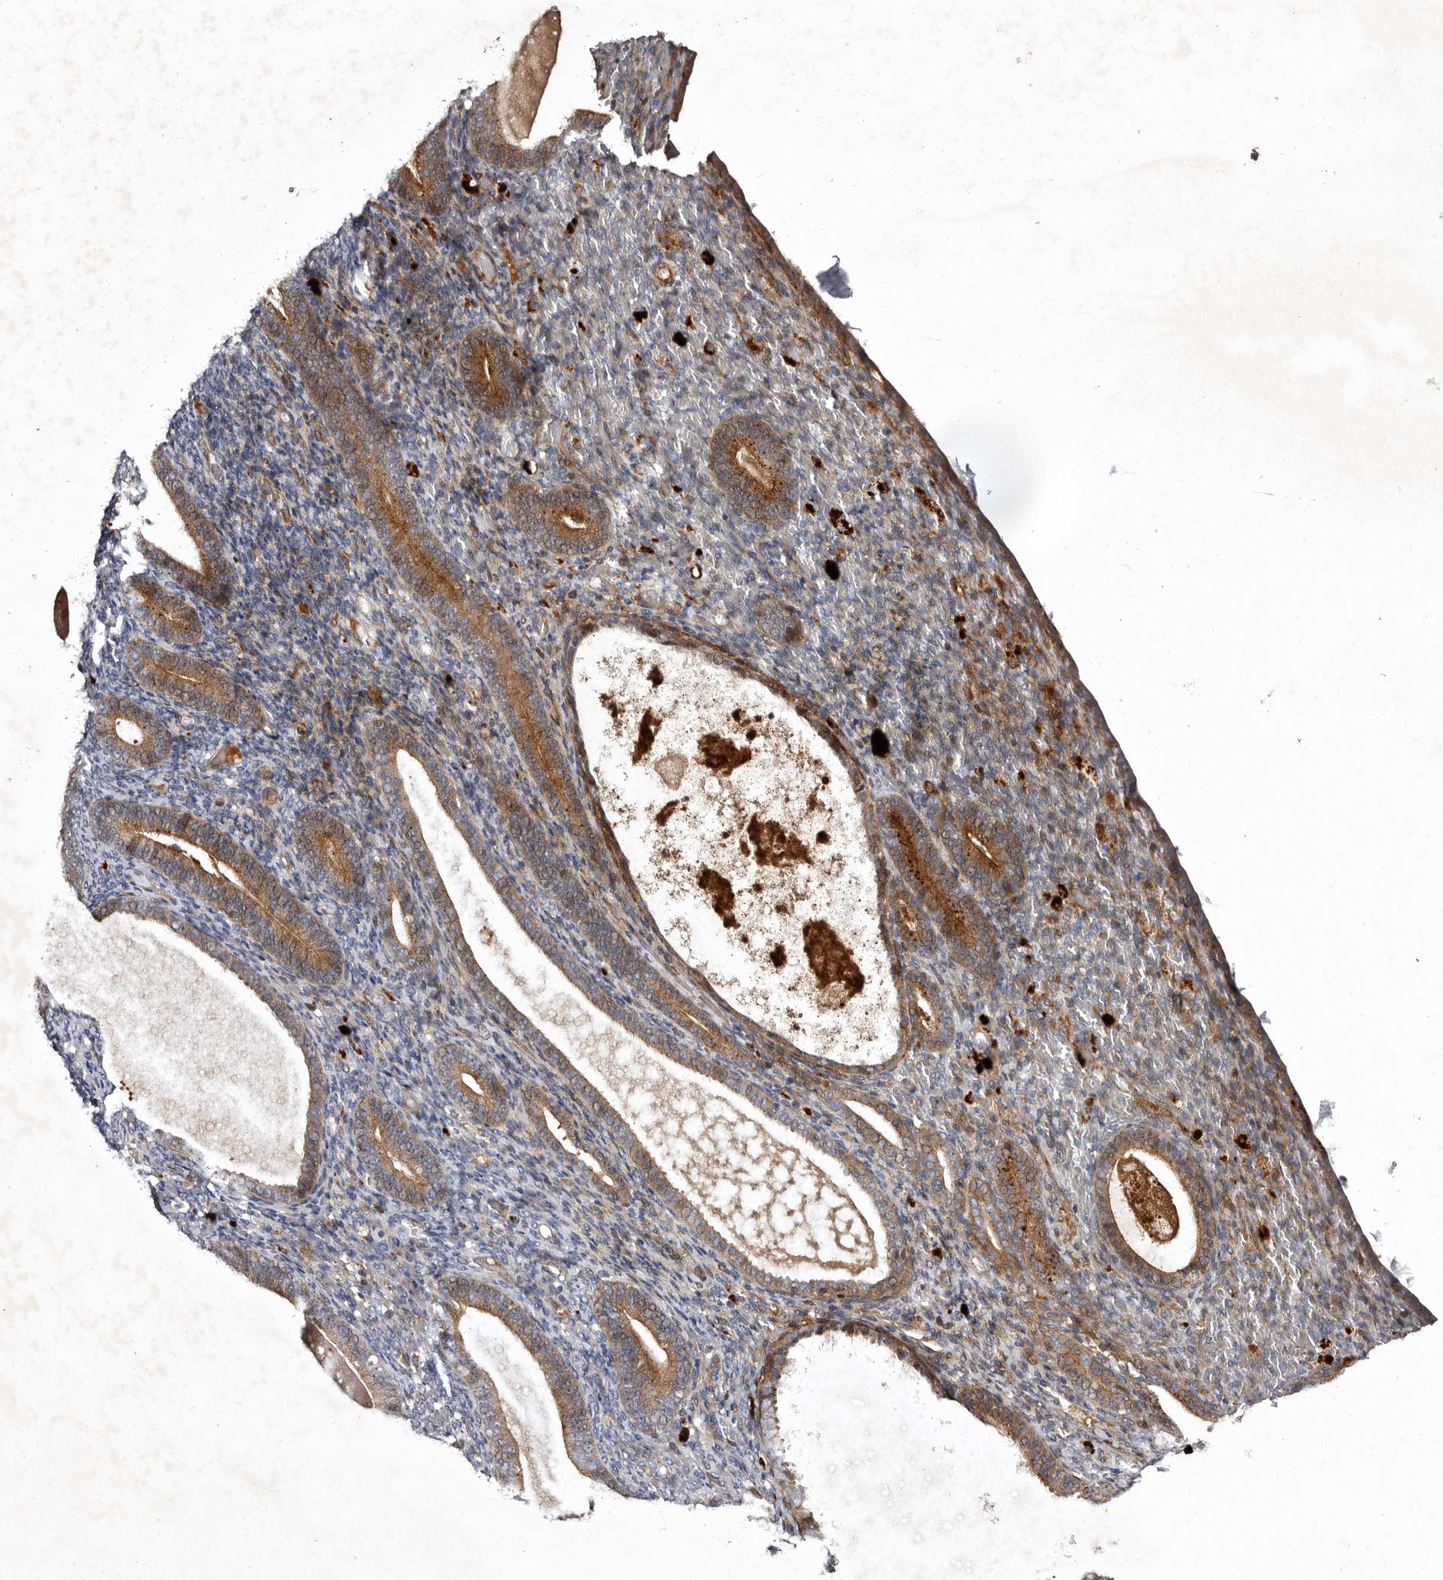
{"staining": {"intensity": "moderate", "quantity": "<25%", "location": "cytoplasmic/membranous"}, "tissue": "endometrium", "cell_type": "Cells in endometrial stroma", "image_type": "normal", "snomed": [{"axis": "morphology", "description": "Normal tissue, NOS"}, {"axis": "topography", "description": "Endometrium"}], "caption": "Endometrium stained with a brown dye shows moderate cytoplasmic/membranous positive staining in approximately <25% of cells in endometrial stroma.", "gene": "PRKD3", "patient": {"sex": "female", "age": 51}}